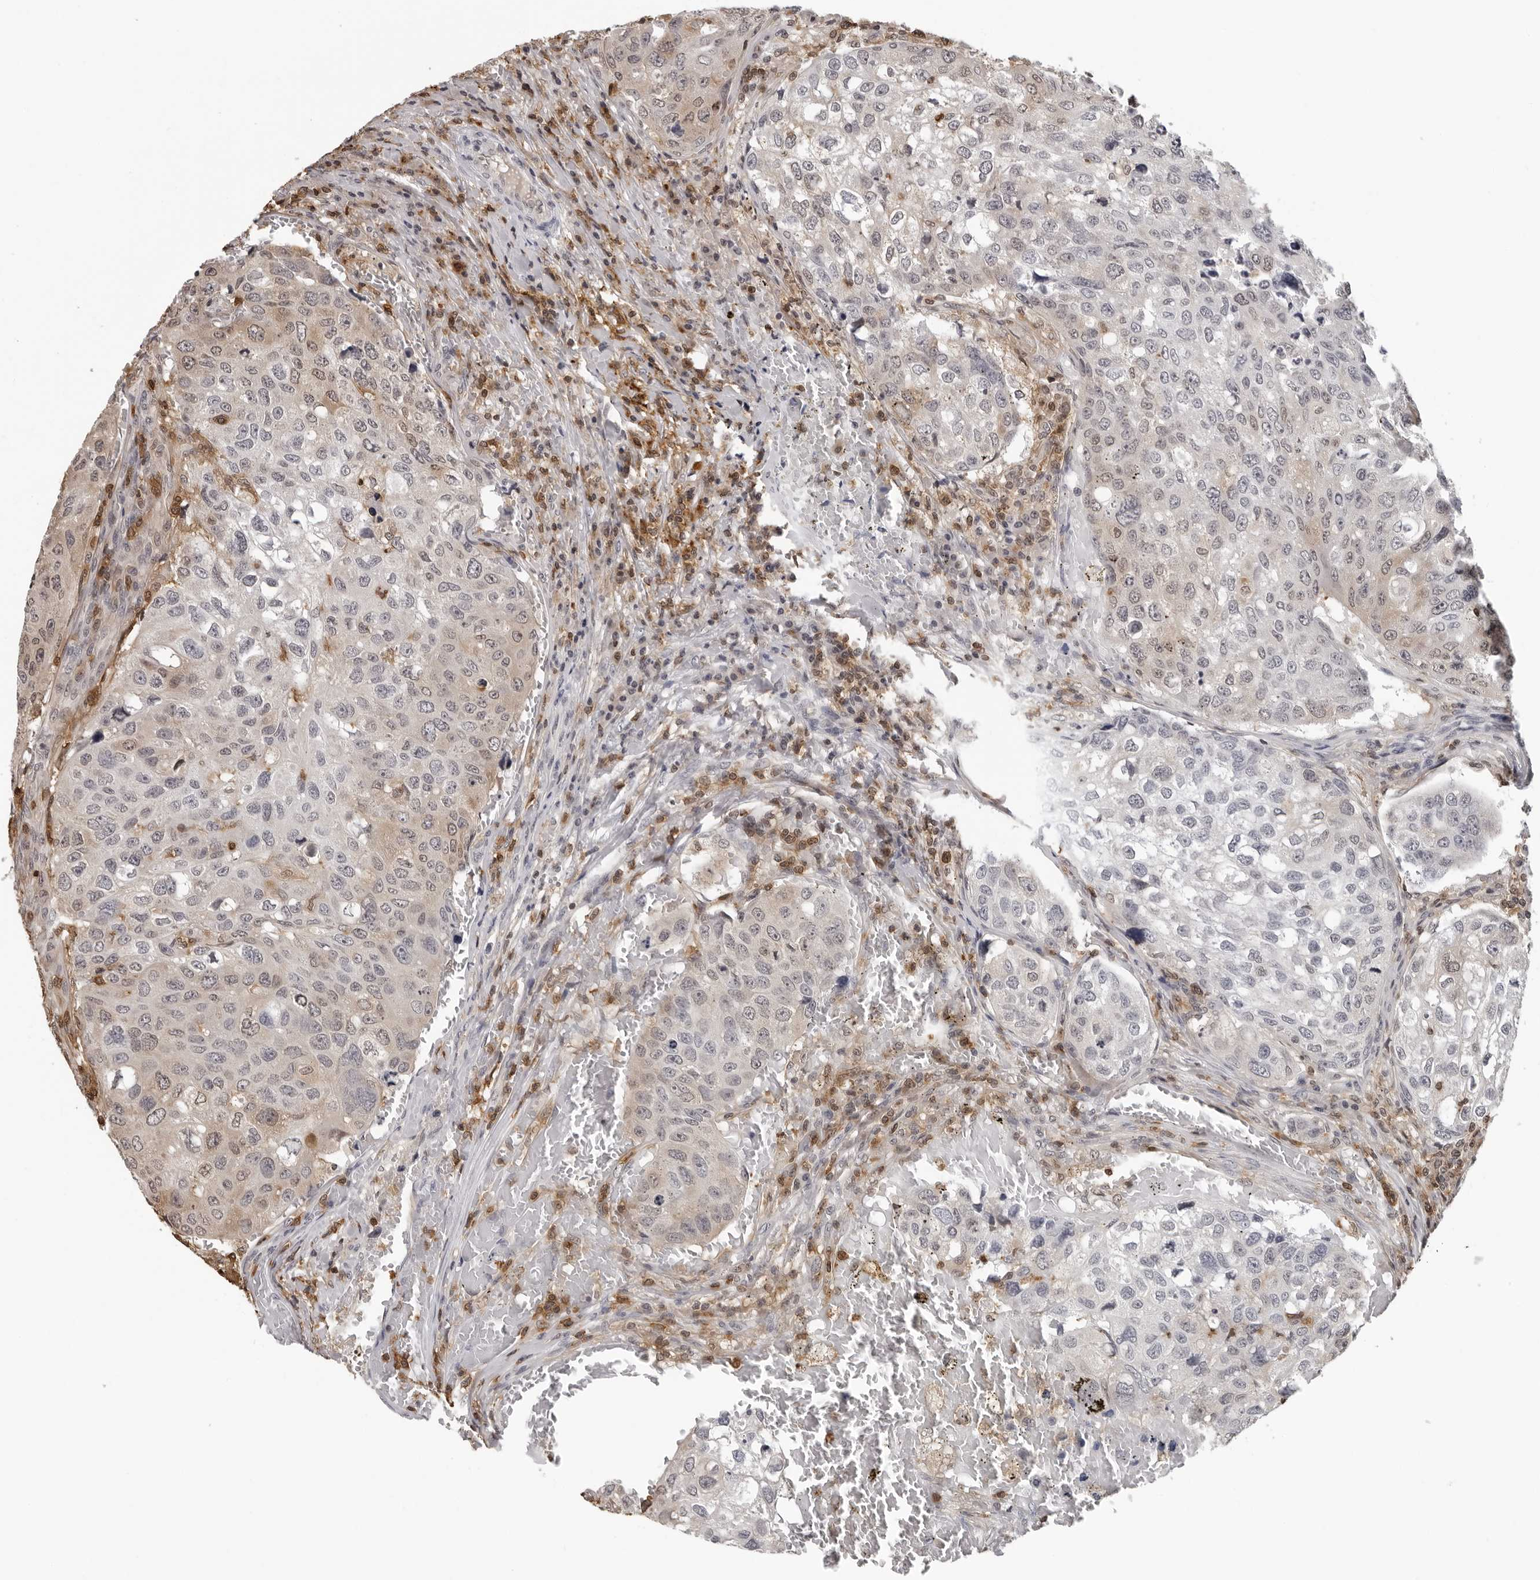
{"staining": {"intensity": "weak", "quantity": "<25%", "location": "cytoplasmic/membranous,nuclear"}, "tissue": "urothelial cancer", "cell_type": "Tumor cells", "image_type": "cancer", "snomed": [{"axis": "morphology", "description": "Urothelial carcinoma, High grade"}, {"axis": "topography", "description": "Lymph node"}, {"axis": "topography", "description": "Urinary bladder"}], "caption": "Immunohistochemical staining of human urothelial carcinoma (high-grade) demonstrates no significant expression in tumor cells.", "gene": "HSPH1", "patient": {"sex": "male", "age": 51}}